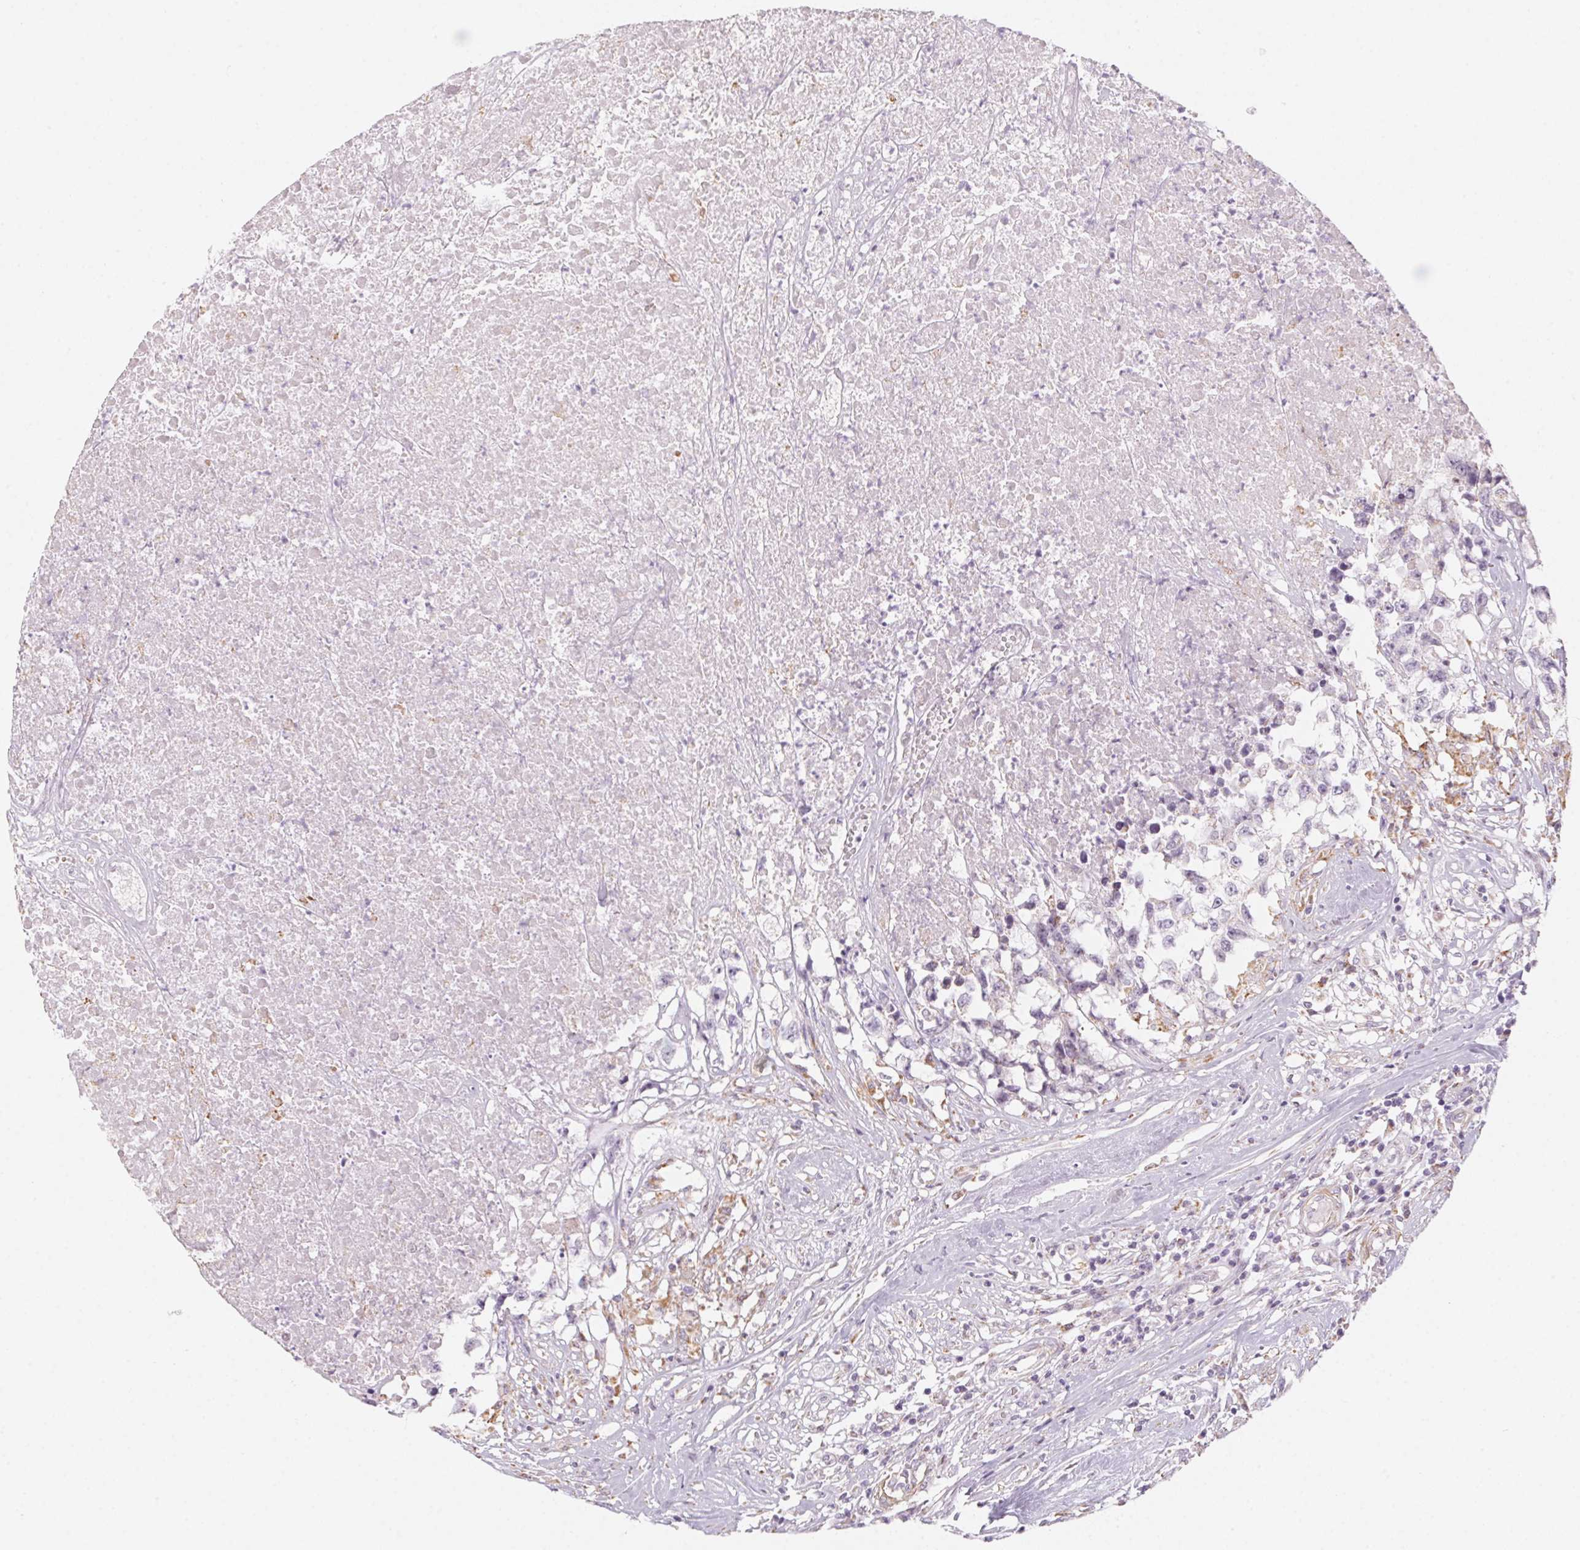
{"staining": {"intensity": "negative", "quantity": "none", "location": "none"}, "tissue": "testis cancer", "cell_type": "Tumor cells", "image_type": "cancer", "snomed": [{"axis": "morphology", "description": "Carcinoma, Embryonal, NOS"}, {"axis": "topography", "description": "Testis"}], "caption": "The histopathology image displays no significant positivity in tumor cells of embryonal carcinoma (testis). The staining is performed using DAB brown chromogen with nuclei counter-stained in using hematoxylin.", "gene": "PRPH", "patient": {"sex": "male", "age": 83}}